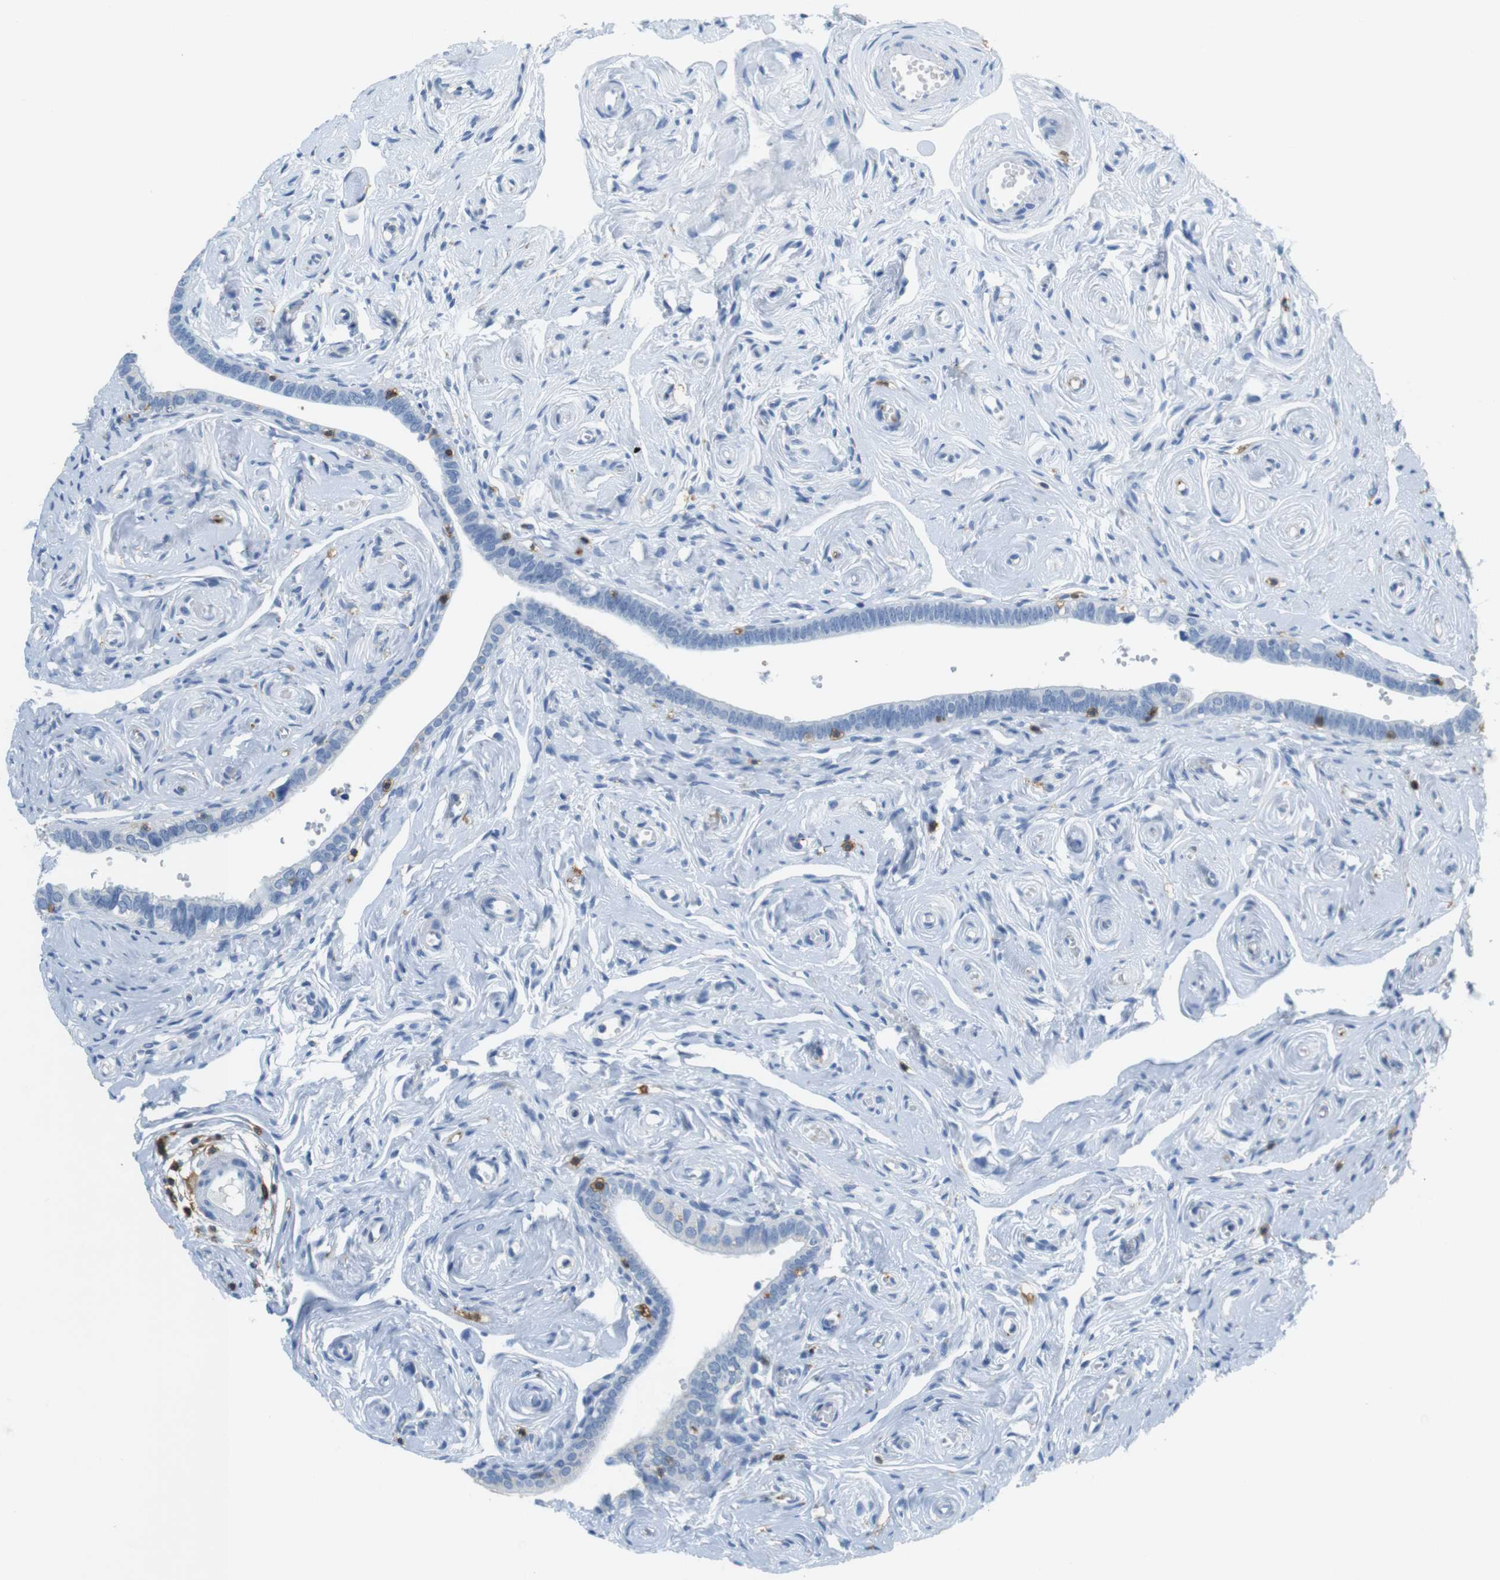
{"staining": {"intensity": "negative", "quantity": "none", "location": "none"}, "tissue": "fallopian tube", "cell_type": "Glandular cells", "image_type": "normal", "snomed": [{"axis": "morphology", "description": "Normal tissue, NOS"}, {"axis": "topography", "description": "Fallopian tube"}], "caption": "Human fallopian tube stained for a protein using immunohistochemistry displays no positivity in glandular cells.", "gene": "LAT", "patient": {"sex": "female", "age": 71}}